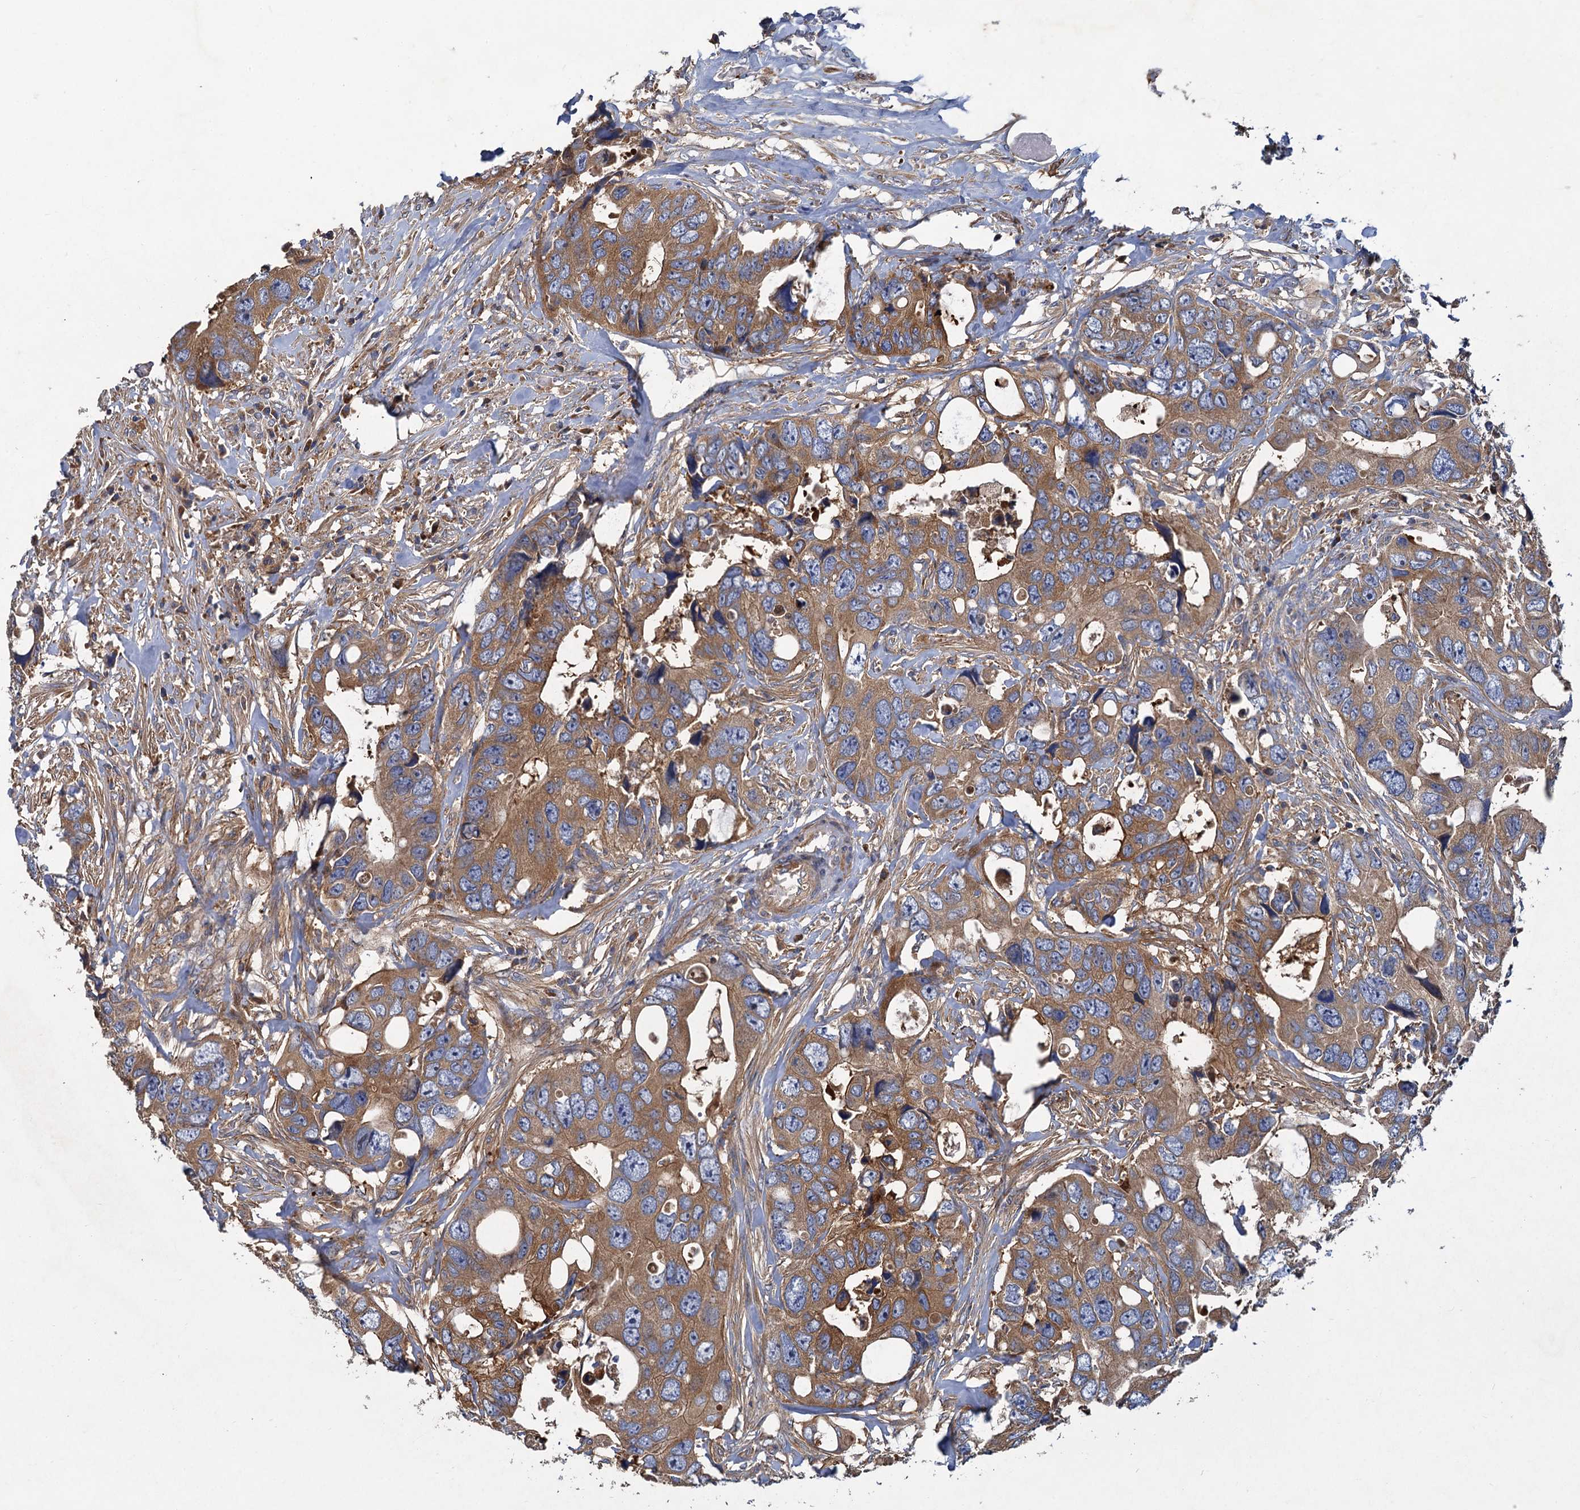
{"staining": {"intensity": "moderate", "quantity": ">75%", "location": "cytoplasmic/membranous"}, "tissue": "colorectal cancer", "cell_type": "Tumor cells", "image_type": "cancer", "snomed": [{"axis": "morphology", "description": "Adenocarcinoma, NOS"}, {"axis": "topography", "description": "Rectum"}], "caption": "Colorectal cancer was stained to show a protein in brown. There is medium levels of moderate cytoplasmic/membranous staining in approximately >75% of tumor cells. Nuclei are stained in blue.", "gene": "ALKBH7", "patient": {"sex": "male", "age": 57}}